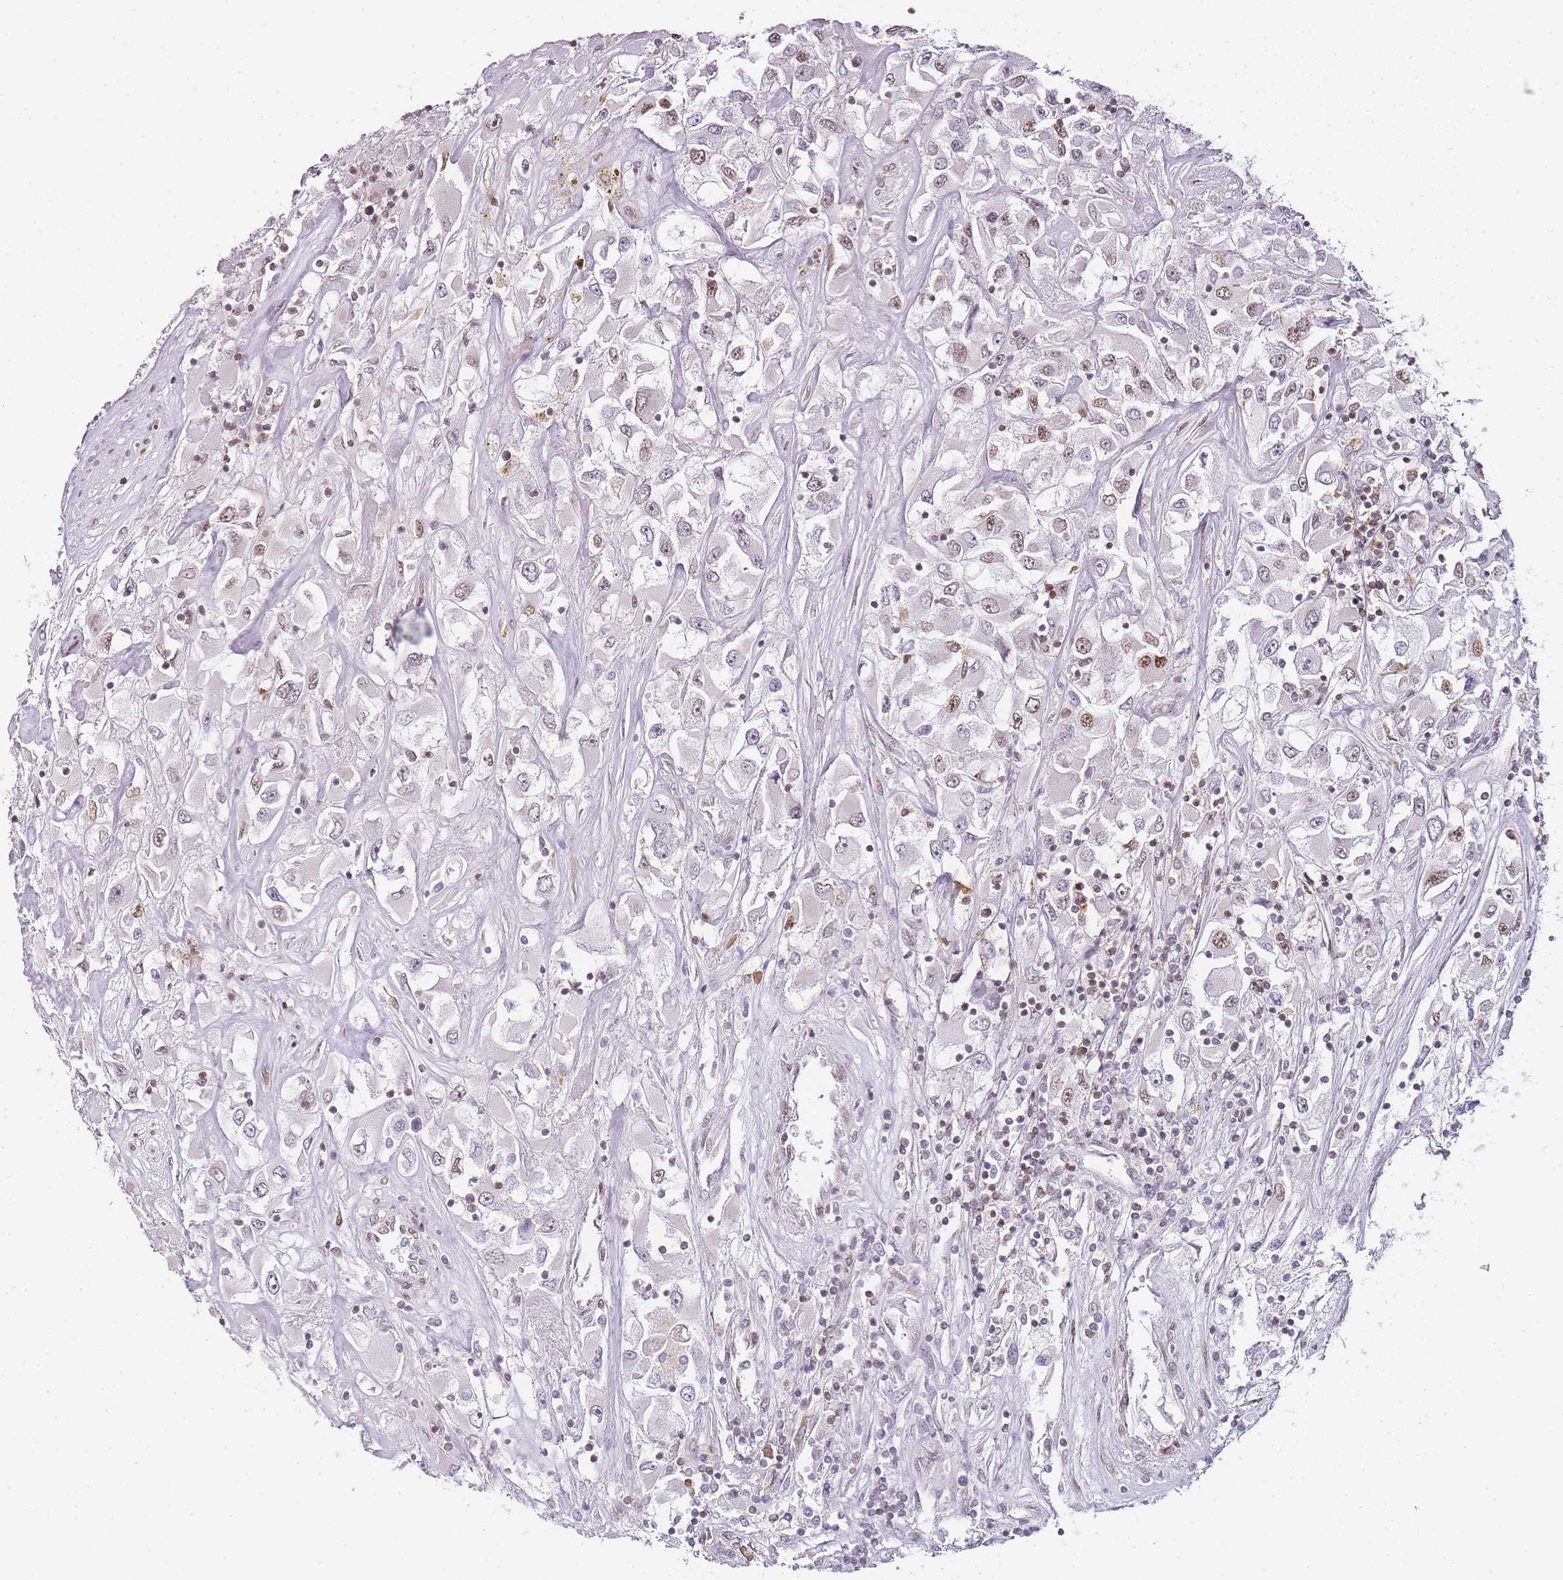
{"staining": {"intensity": "moderate", "quantity": "<25%", "location": "nuclear"}, "tissue": "renal cancer", "cell_type": "Tumor cells", "image_type": "cancer", "snomed": [{"axis": "morphology", "description": "Adenocarcinoma, NOS"}, {"axis": "topography", "description": "Kidney"}], "caption": "This micrograph displays immunohistochemistry (IHC) staining of human renal cancer, with low moderate nuclear expression in approximately <25% of tumor cells.", "gene": "JAKMIP1", "patient": {"sex": "female", "age": 52}}